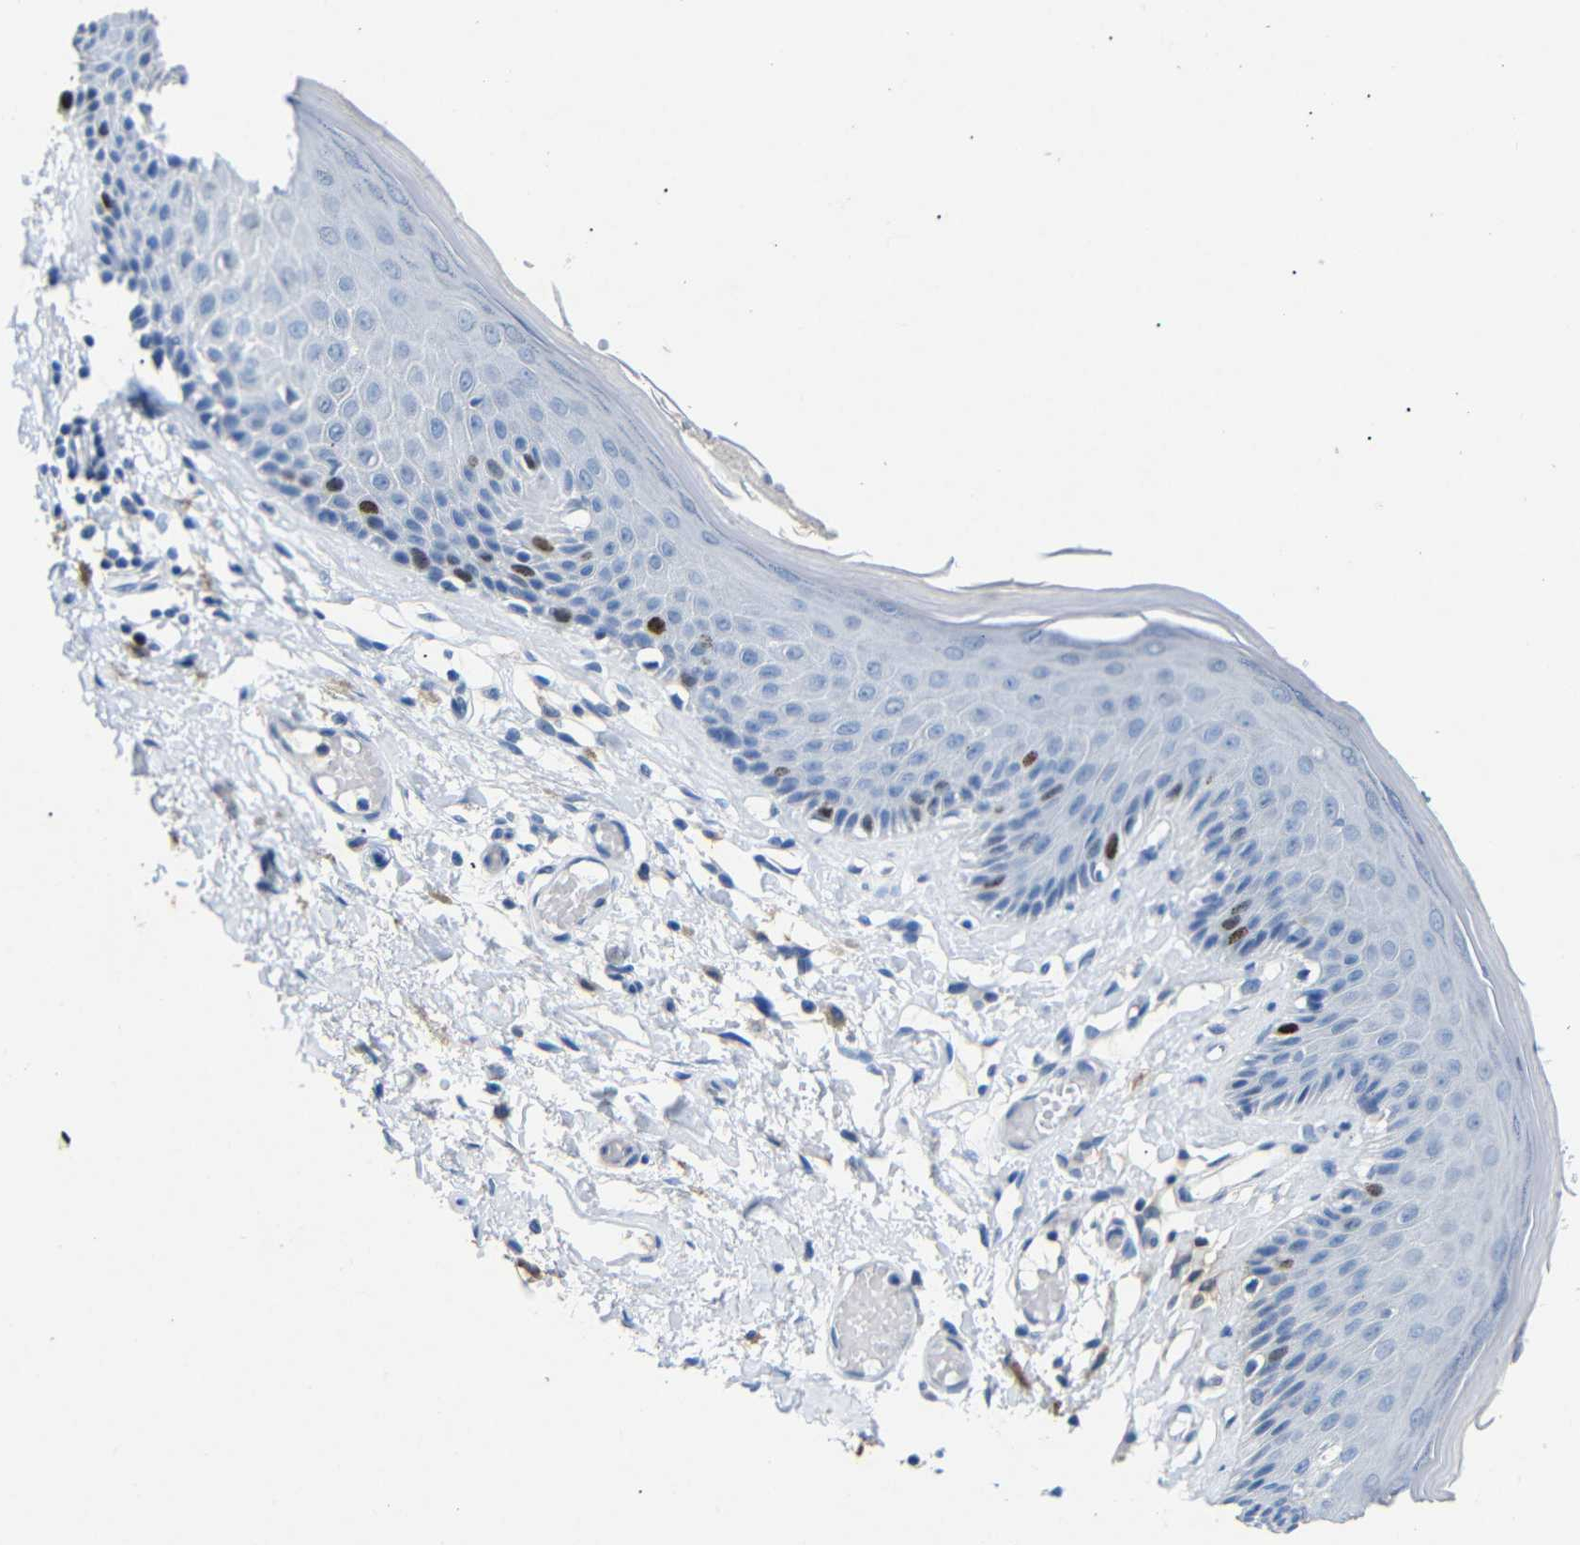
{"staining": {"intensity": "strong", "quantity": "<25%", "location": "nuclear"}, "tissue": "skin", "cell_type": "Epidermal cells", "image_type": "normal", "snomed": [{"axis": "morphology", "description": "Normal tissue, NOS"}, {"axis": "topography", "description": "Vulva"}], "caption": "The immunohistochemical stain shows strong nuclear staining in epidermal cells of benign skin.", "gene": "INCENP", "patient": {"sex": "female", "age": 73}}